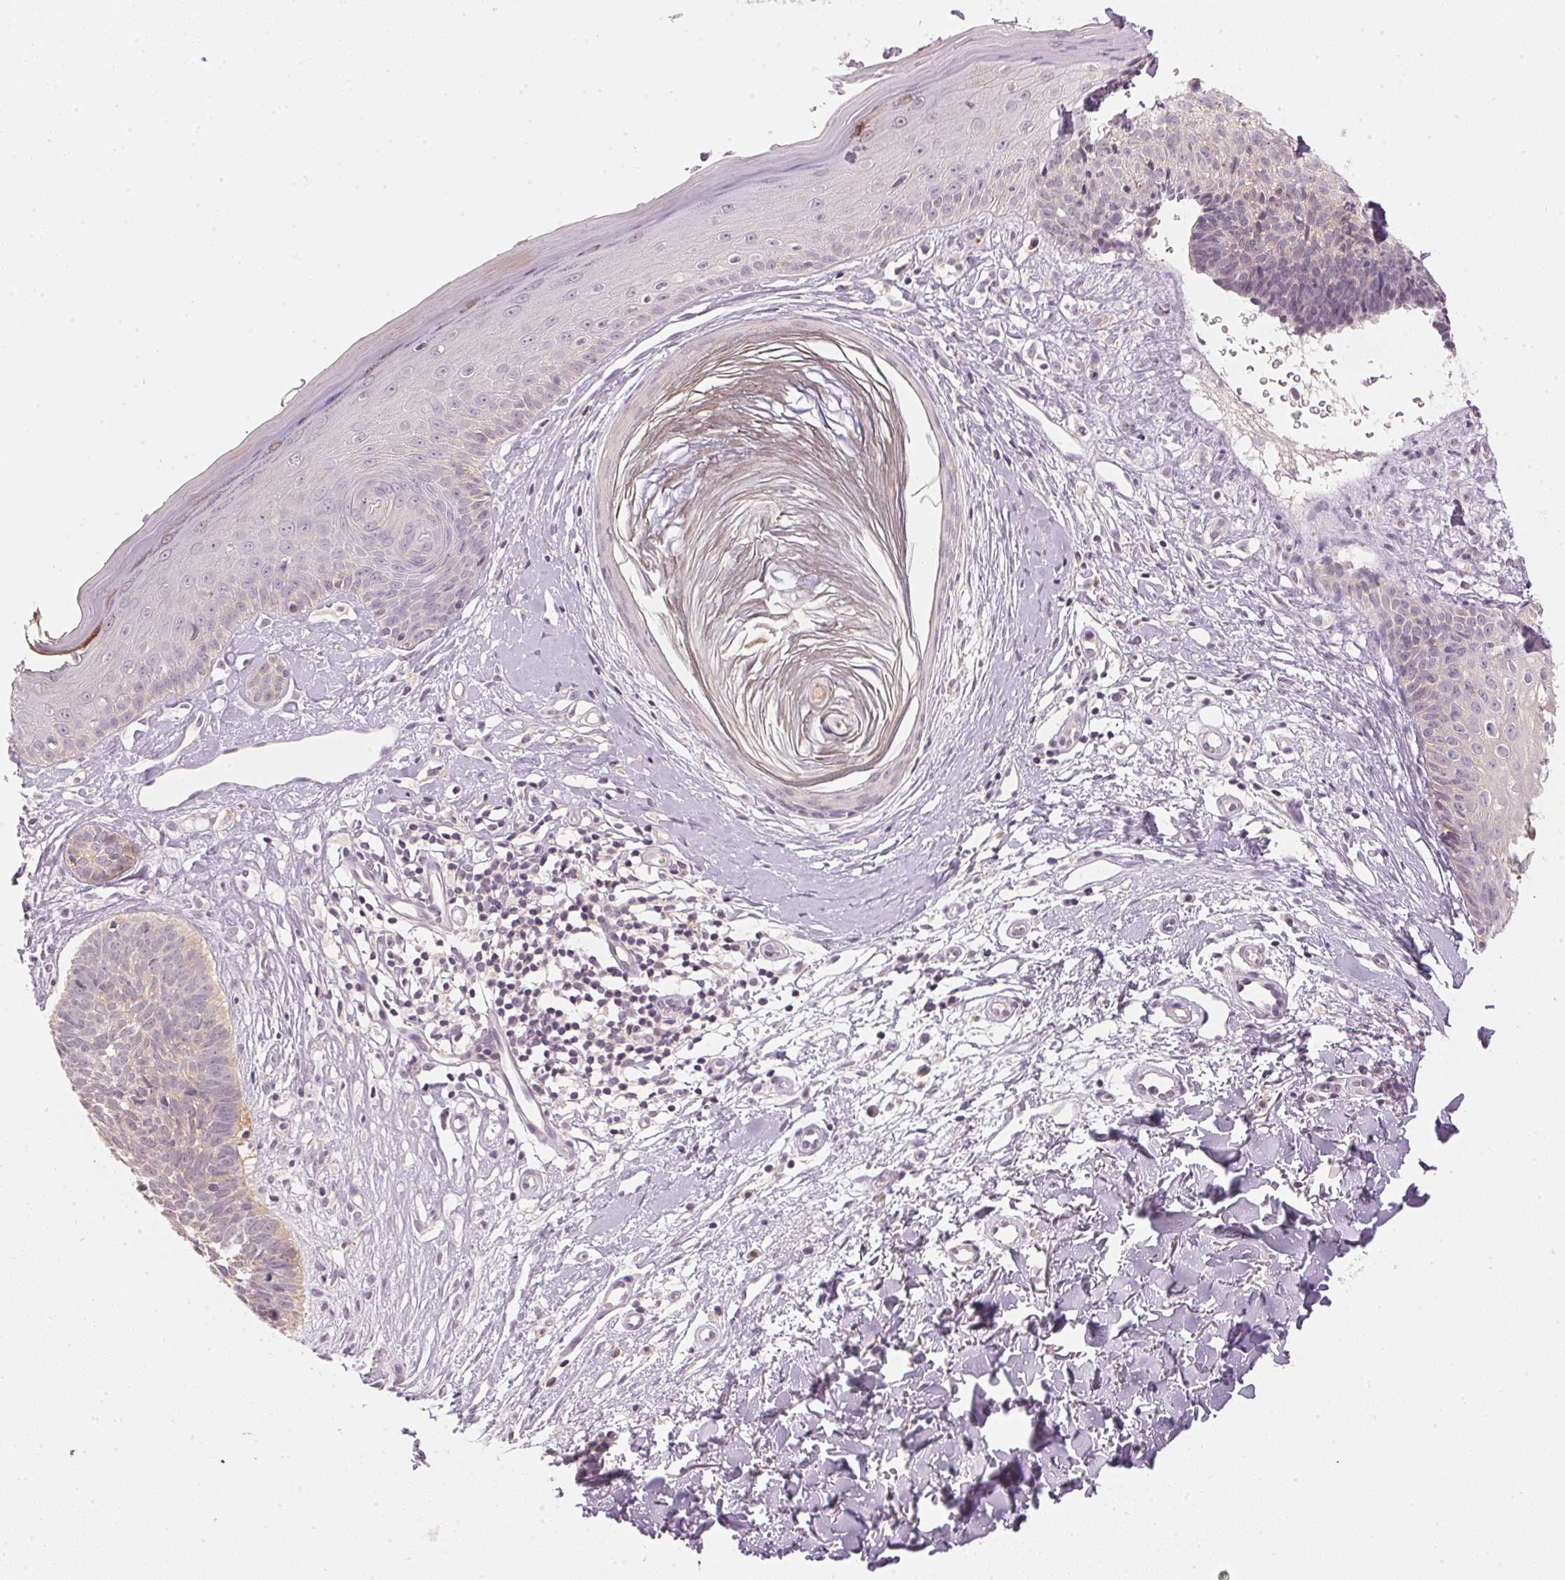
{"staining": {"intensity": "negative", "quantity": "none", "location": "none"}, "tissue": "skin cancer", "cell_type": "Tumor cells", "image_type": "cancer", "snomed": [{"axis": "morphology", "description": "Basal cell carcinoma"}, {"axis": "topography", "description": "Skin"}], "caption": "A histopathology image of basal cell carcinoma (skin) stained for a protein exhibits no brown staining in tumor cells.", "gene": "KPRP", "patient": {"sex": "male", "age": 51}}